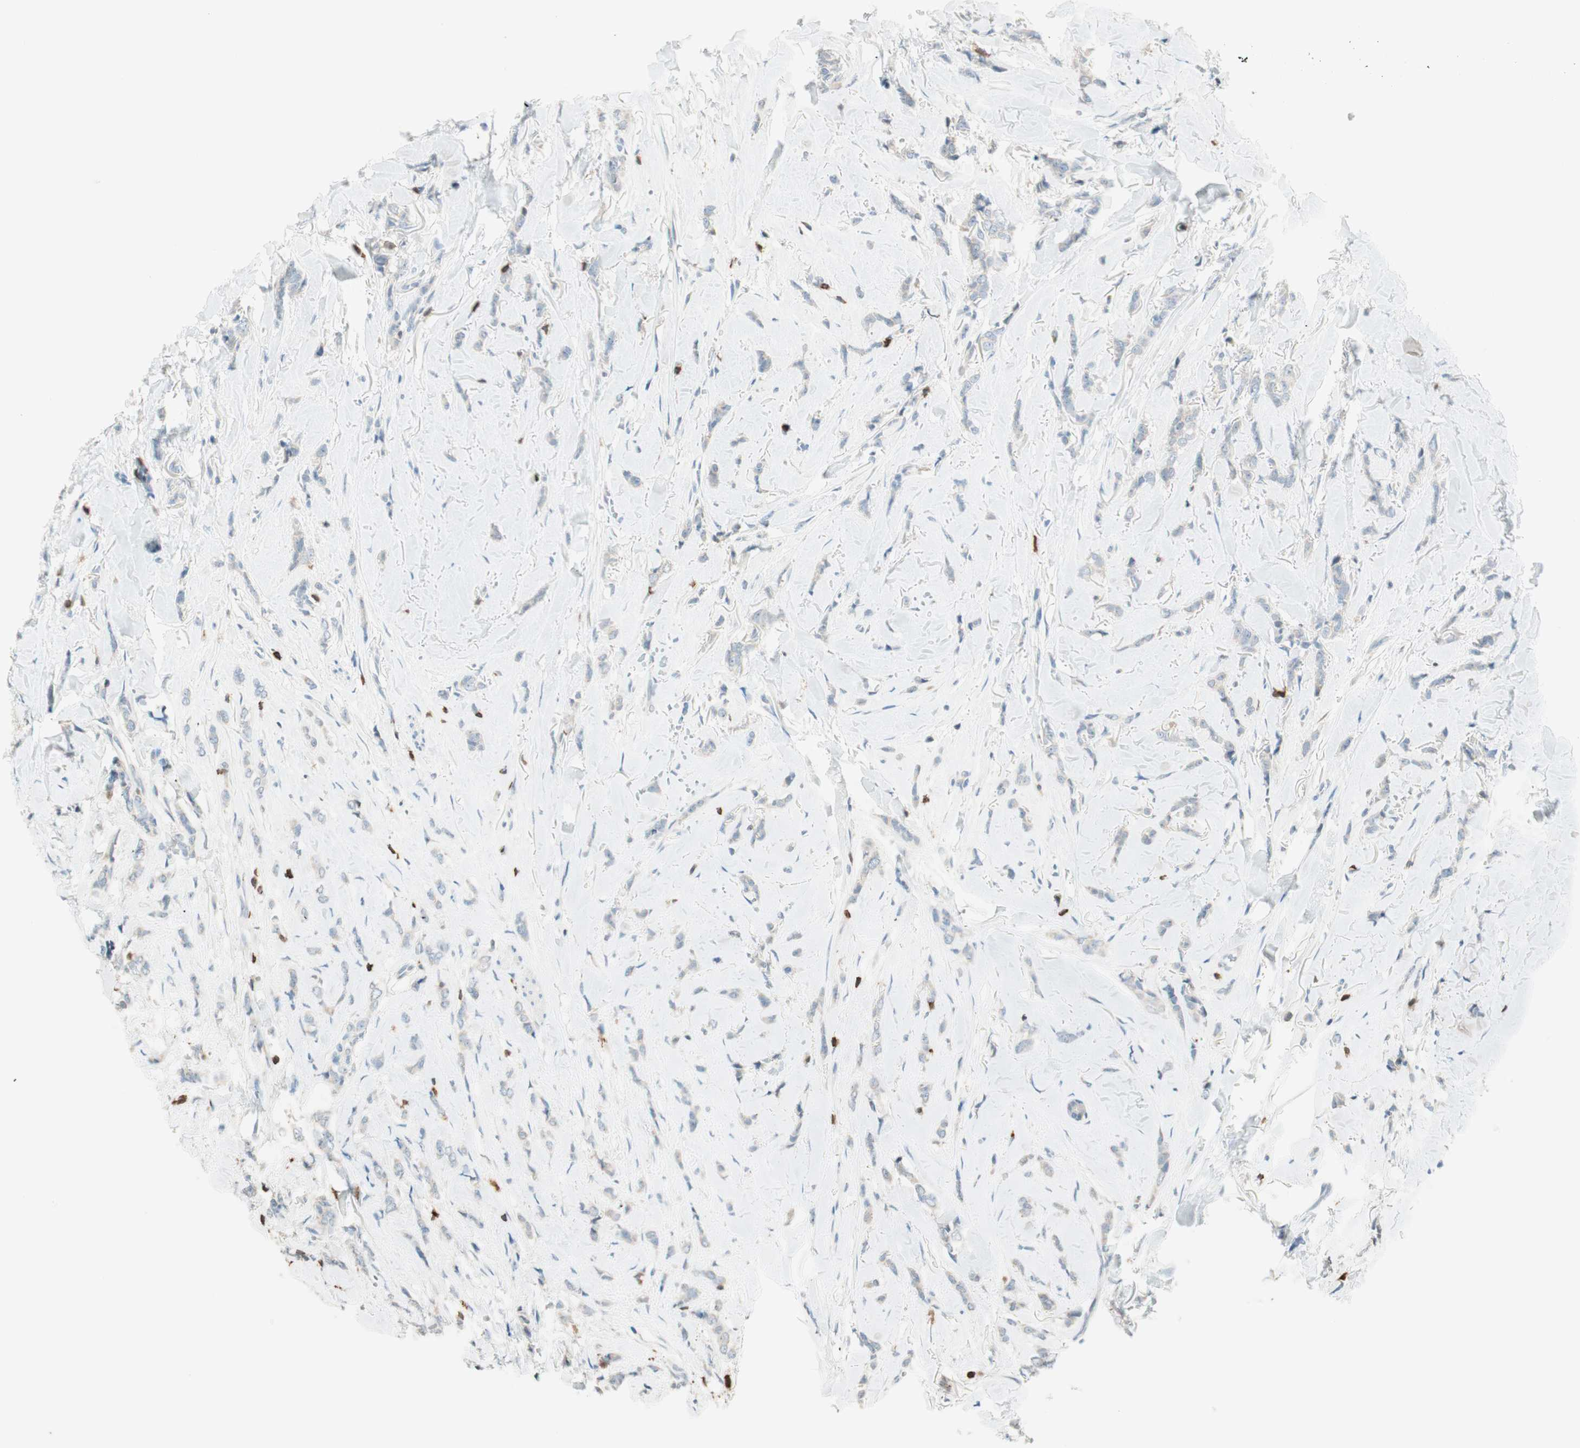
{"staining": {"intensity": "negative", "quantity": "none", "location": "none"}, "tissue": "breast cancer", "cell_type": "Tumor cells", "image_type": "cancer", "snomed": [{"axis": "morphology", "description": "Lobular carcinoma"}, {"axis": "topography", "description": "Skin"}, {"axis": "topography", "description": "Breast"}], "caption": "Immunohistochemistry histopathology image of human breast lobular carcinoma stained for a protein (brown), which exhibits no expression in tumor cells.", "gene": "HPGD", "patient": {"sex": "female", "age": 46}}